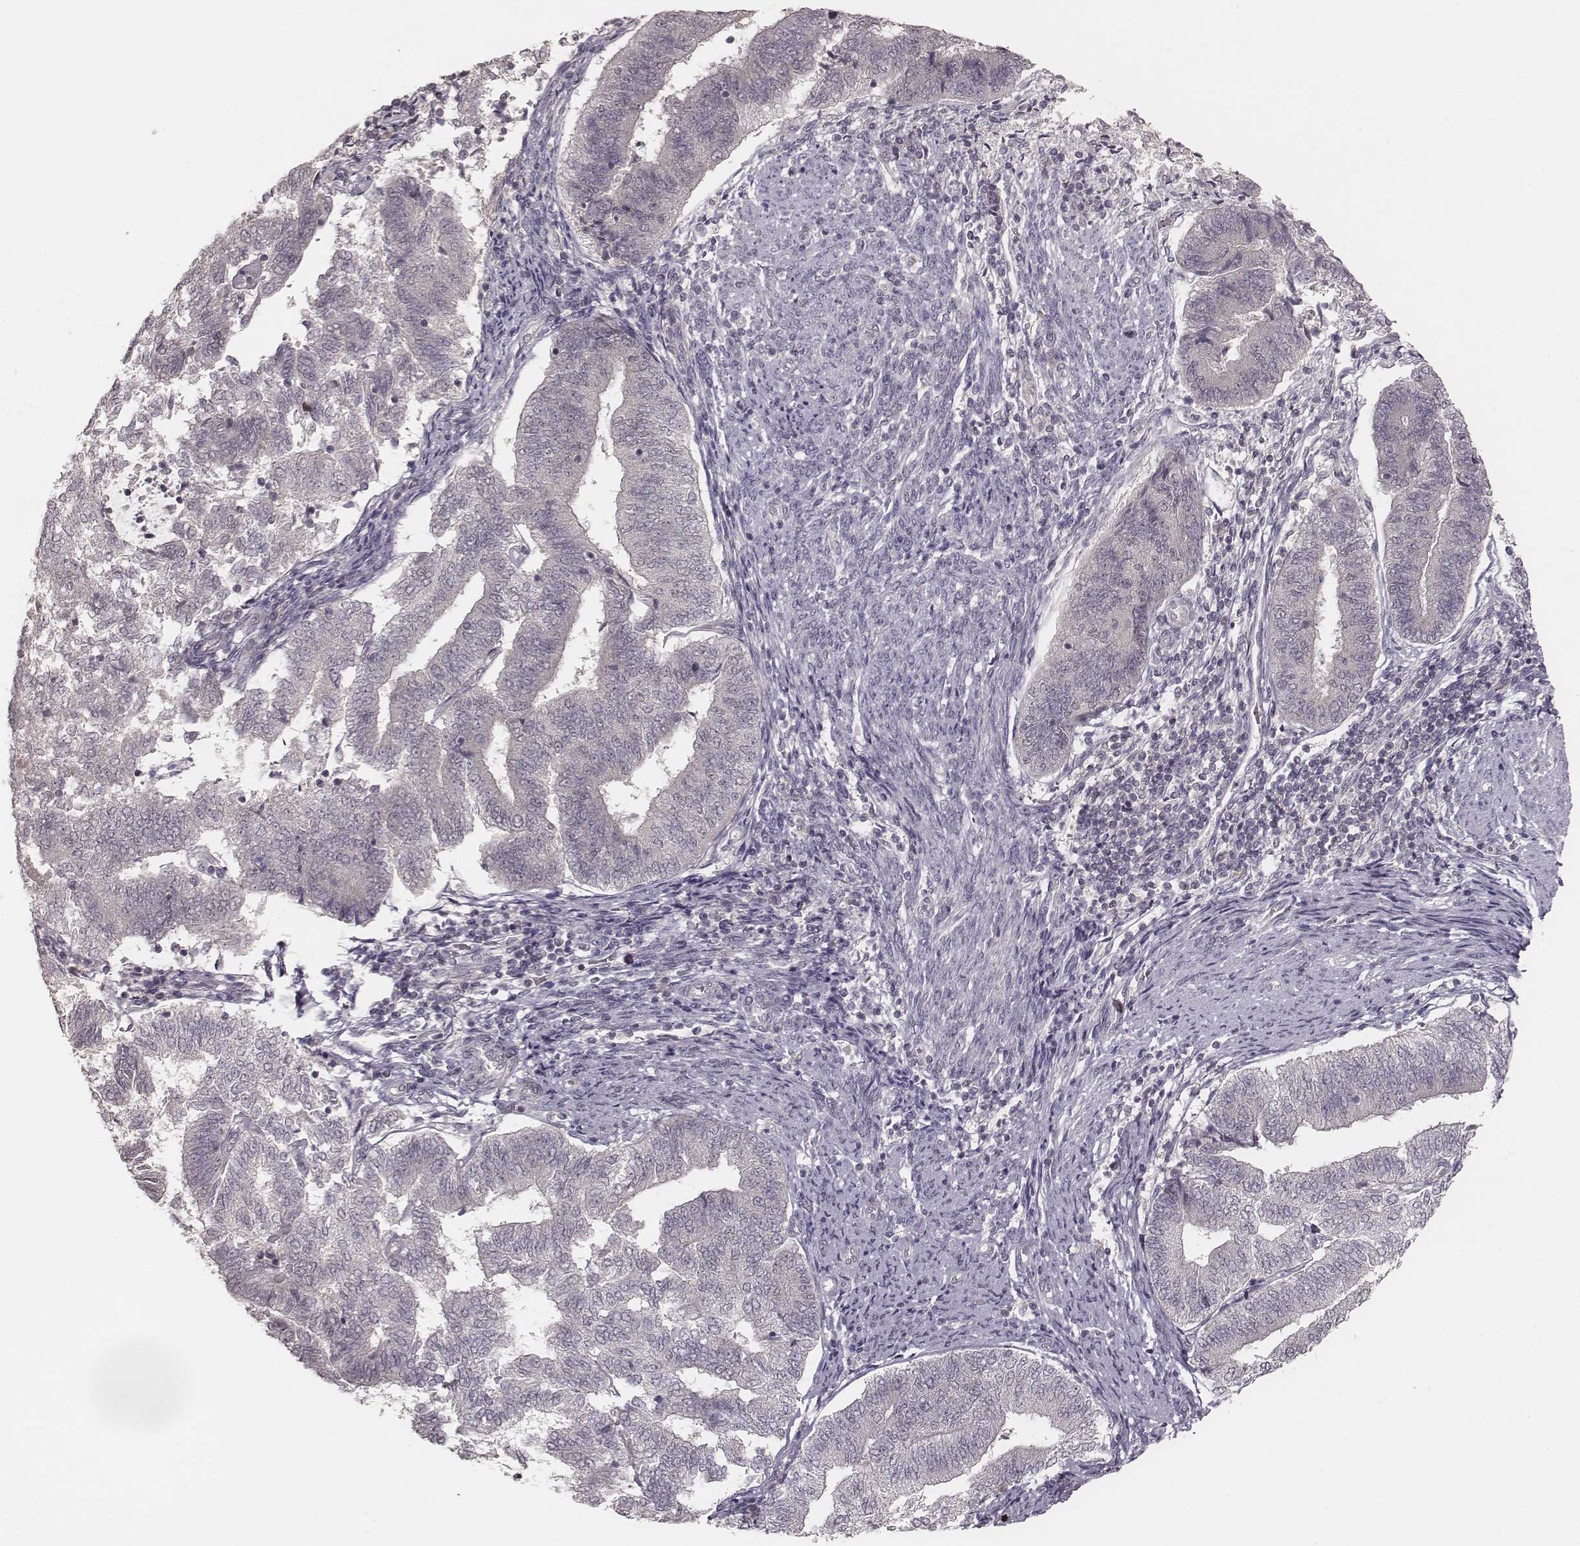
{"staining": {"intensity": "negative", "quantity": "none", "location": "none"}, "tissue": "endometrial cancer", "cell_type": "Tumor cells", "image_type": "cancer", "snomed": [{"axis": "morphology", "description": "Adenocarcinoma, NOS"}, {"axis": "topography", "description": "Endometrium"}], "caption": "Immunohistochemistry (IHC) of endometrial adenocarcinoma reveals no staining in tumor cells.", "gene": "LY6K", "patient": {"sex": "female", "age": 65}}